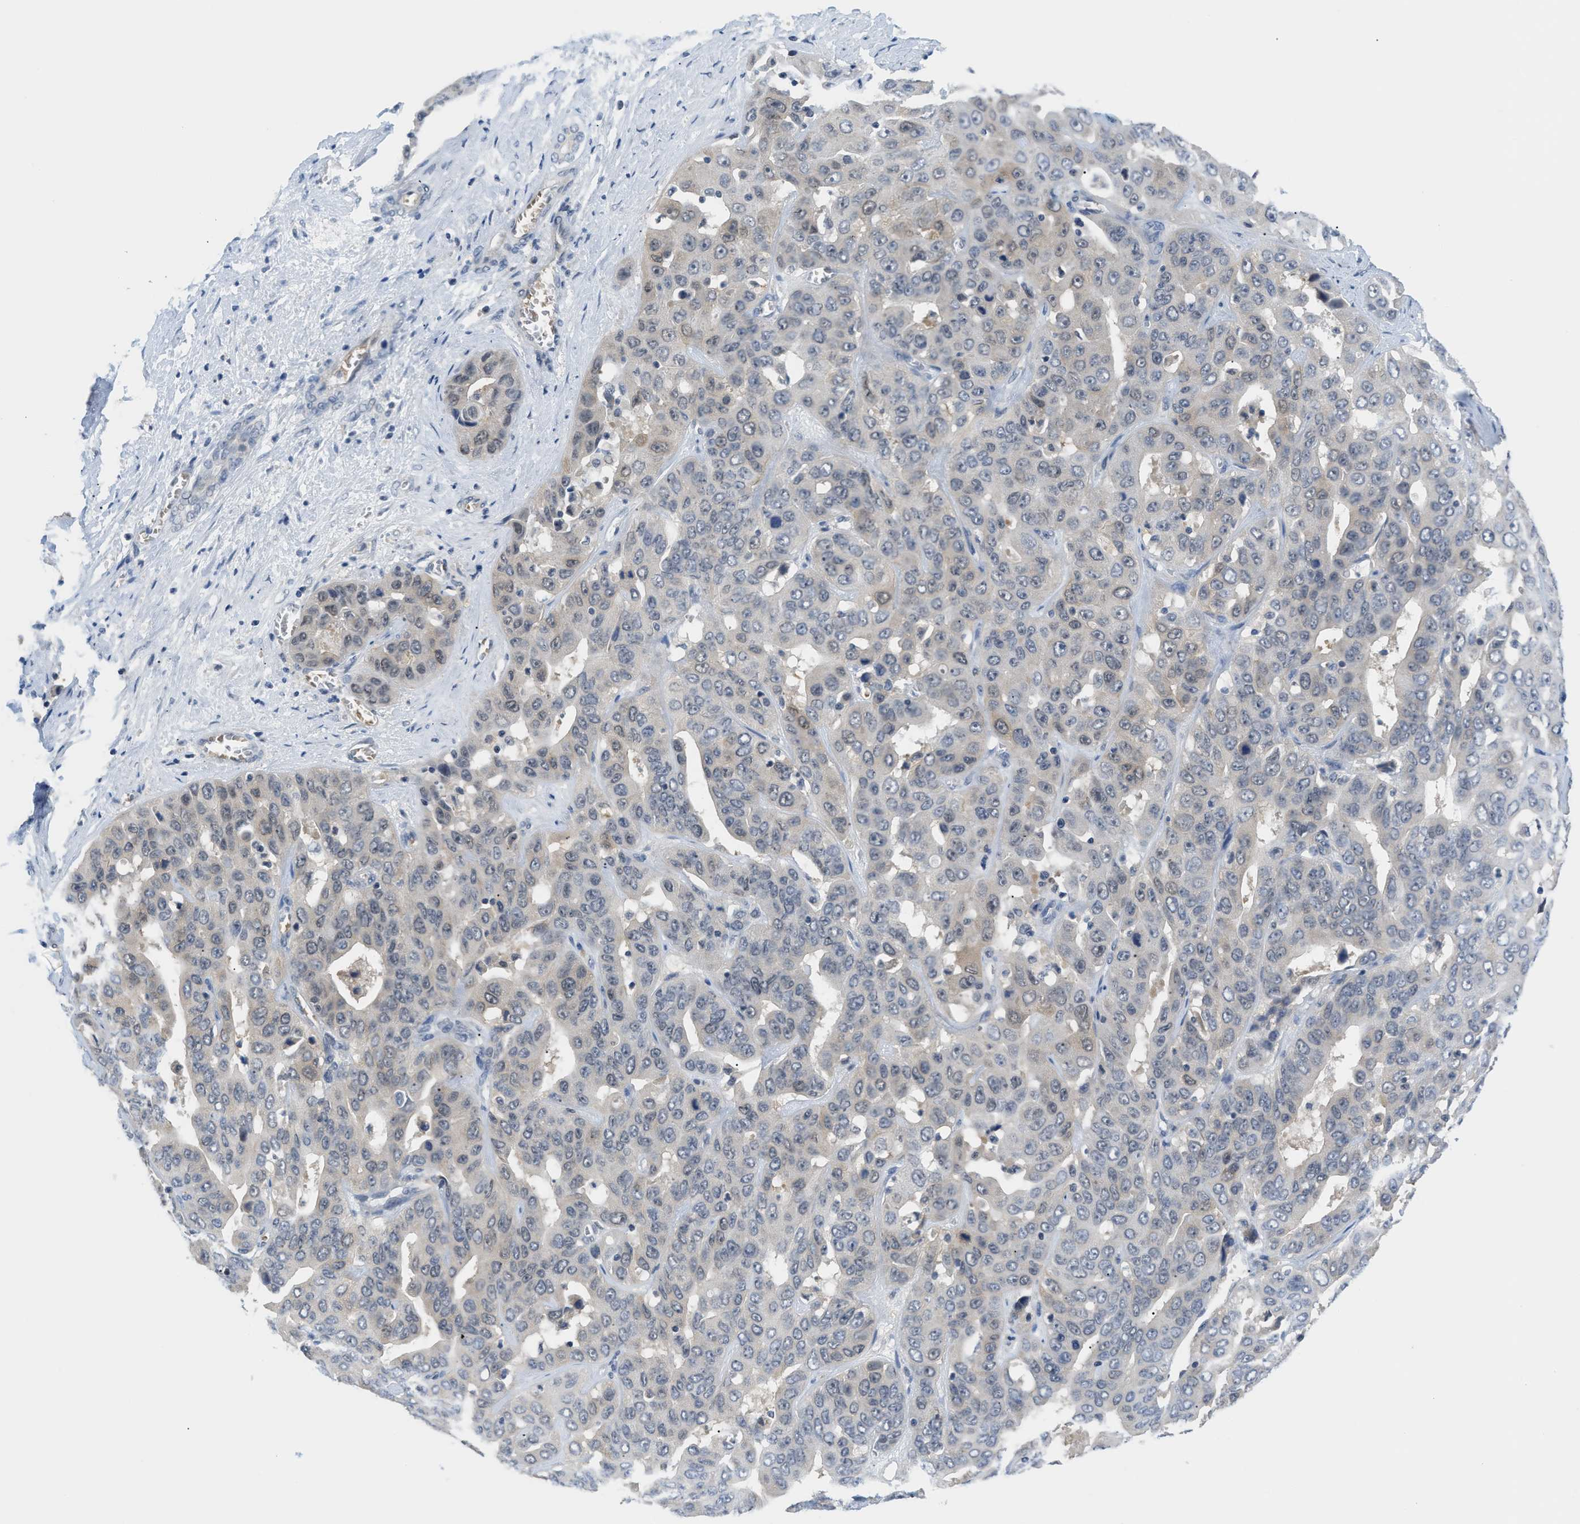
{"staining": {"intensity": "moderate", "quantity": "<25%", "location": "cytoplasmic/membranous"}, "tissue": "liver cancer", "cell_type": "Tumor cells", "image_type": "cancer", "snomed": [{"axis": "morphology", "description": "Cholangiocarcinoma"}, {"axis": "topography", "description": "Liver"}], "caption": "Immunohistochemical staining of human cholangiocarcinoma (liver) displays low levels of moderate cytoplasmic/membranous staining in approximately <25% of tumor cells.", "gene": "PSAT1", "patient": {"sex": "female", "age": 52}}